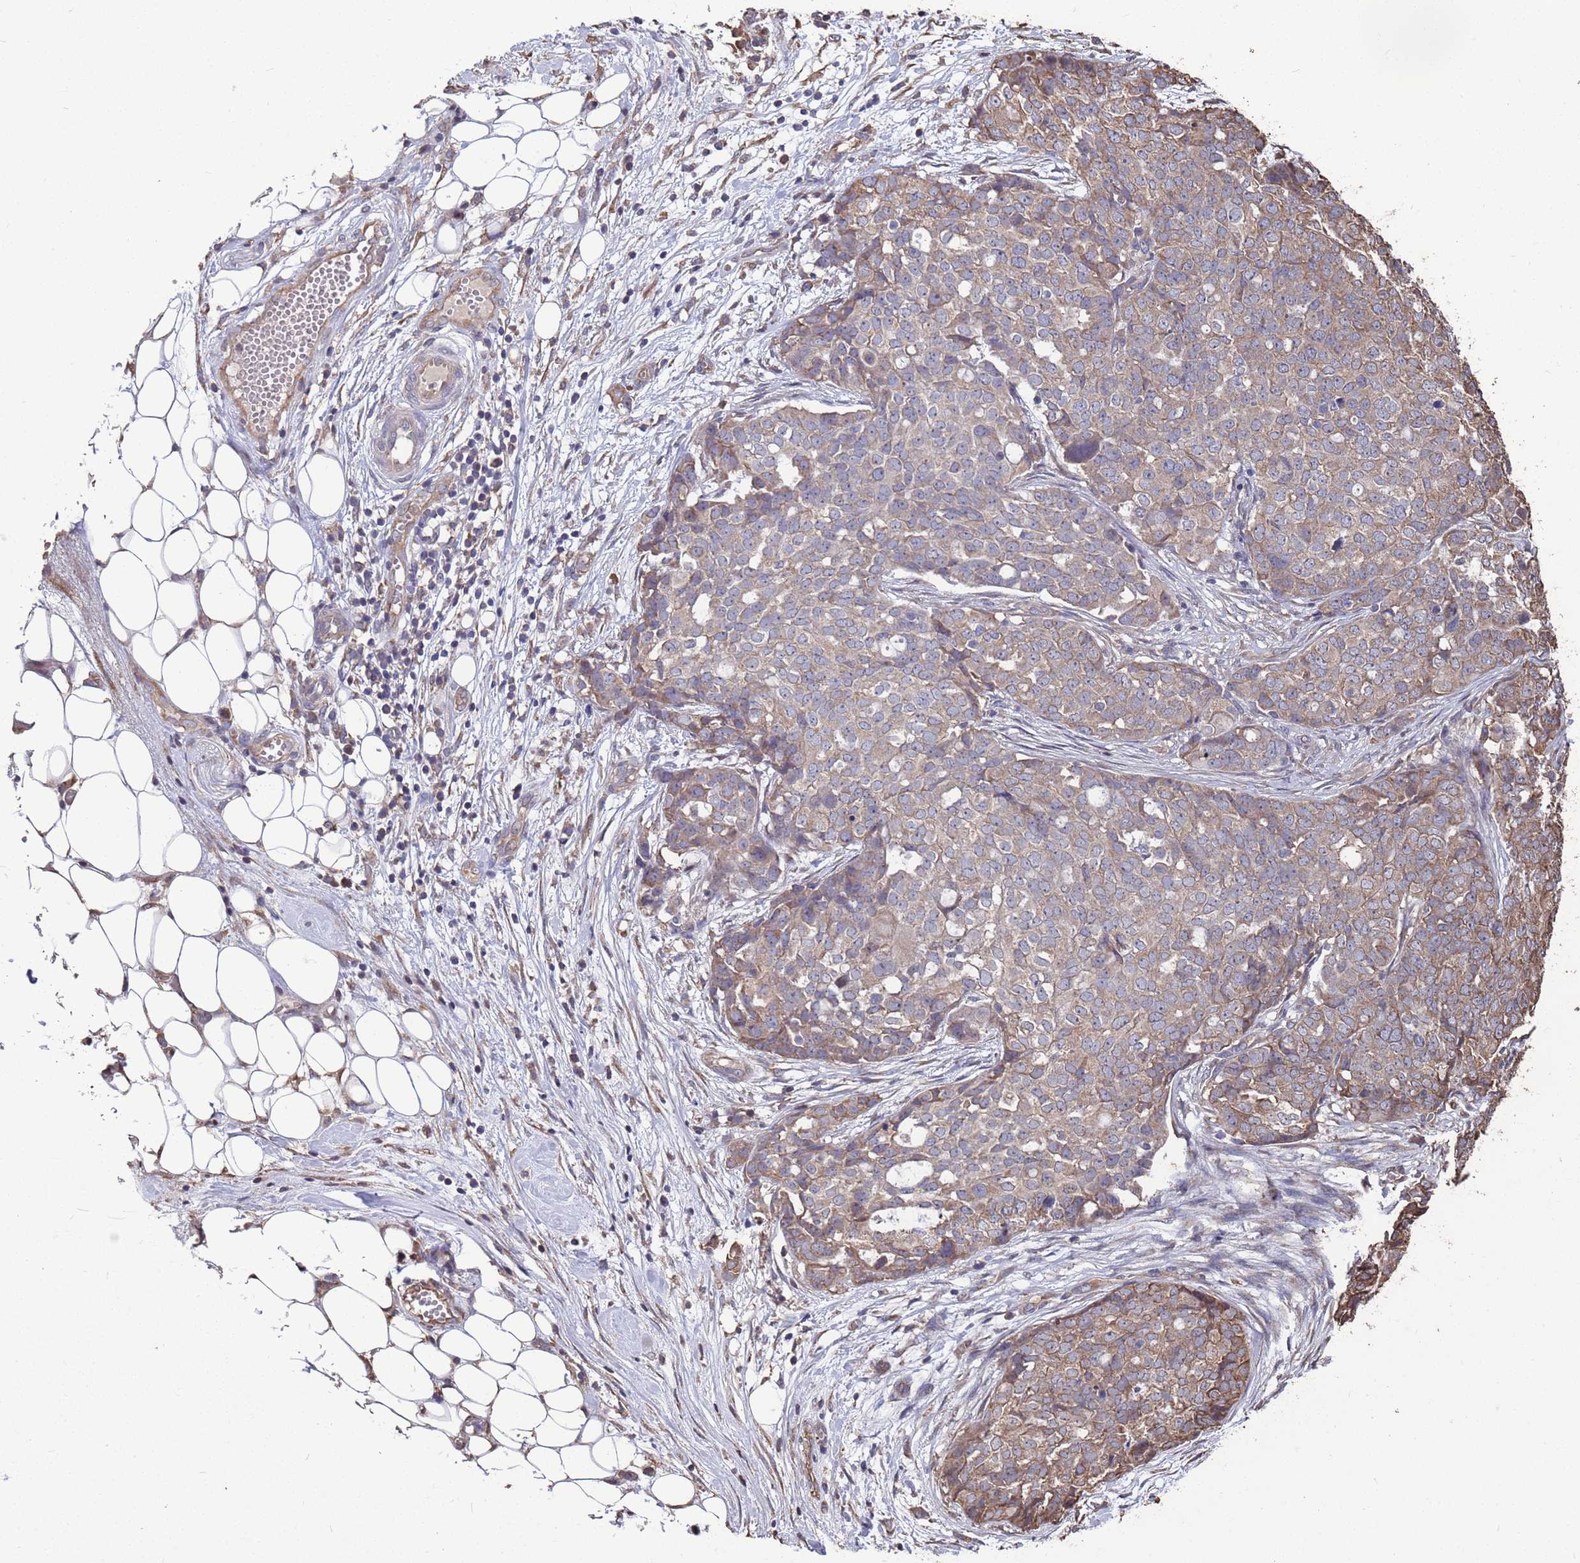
{"staining": {"intensity": "moderate", "quantity": ">75%", "location": "cytoplasmic/membranous"}, "tissue": "ovarian cancer", "cell_type": "Tumor cells", "image_type": "cancer", "snomed": [{"axis": "morphology", "description": "Cystadenocarcinoma, serous, NOS"}, {"axis": "topography", "description": "Soft tissue"}, {"axis": "topography", "description": "Ovary"}], "caption": "Ovarian serous cystadenocarcinoma was stained to show a protein in brown. There is medium levels of moderate cytoplasmic/membranous expression in approximately >75% of tumor cells. The staining was performed using DAB, with brown indicating positive protein expression. Nuclei are stained blue with hematoxylin.", "gene": "CFAP119", "patient": {"sex": "female", "age": 57}}